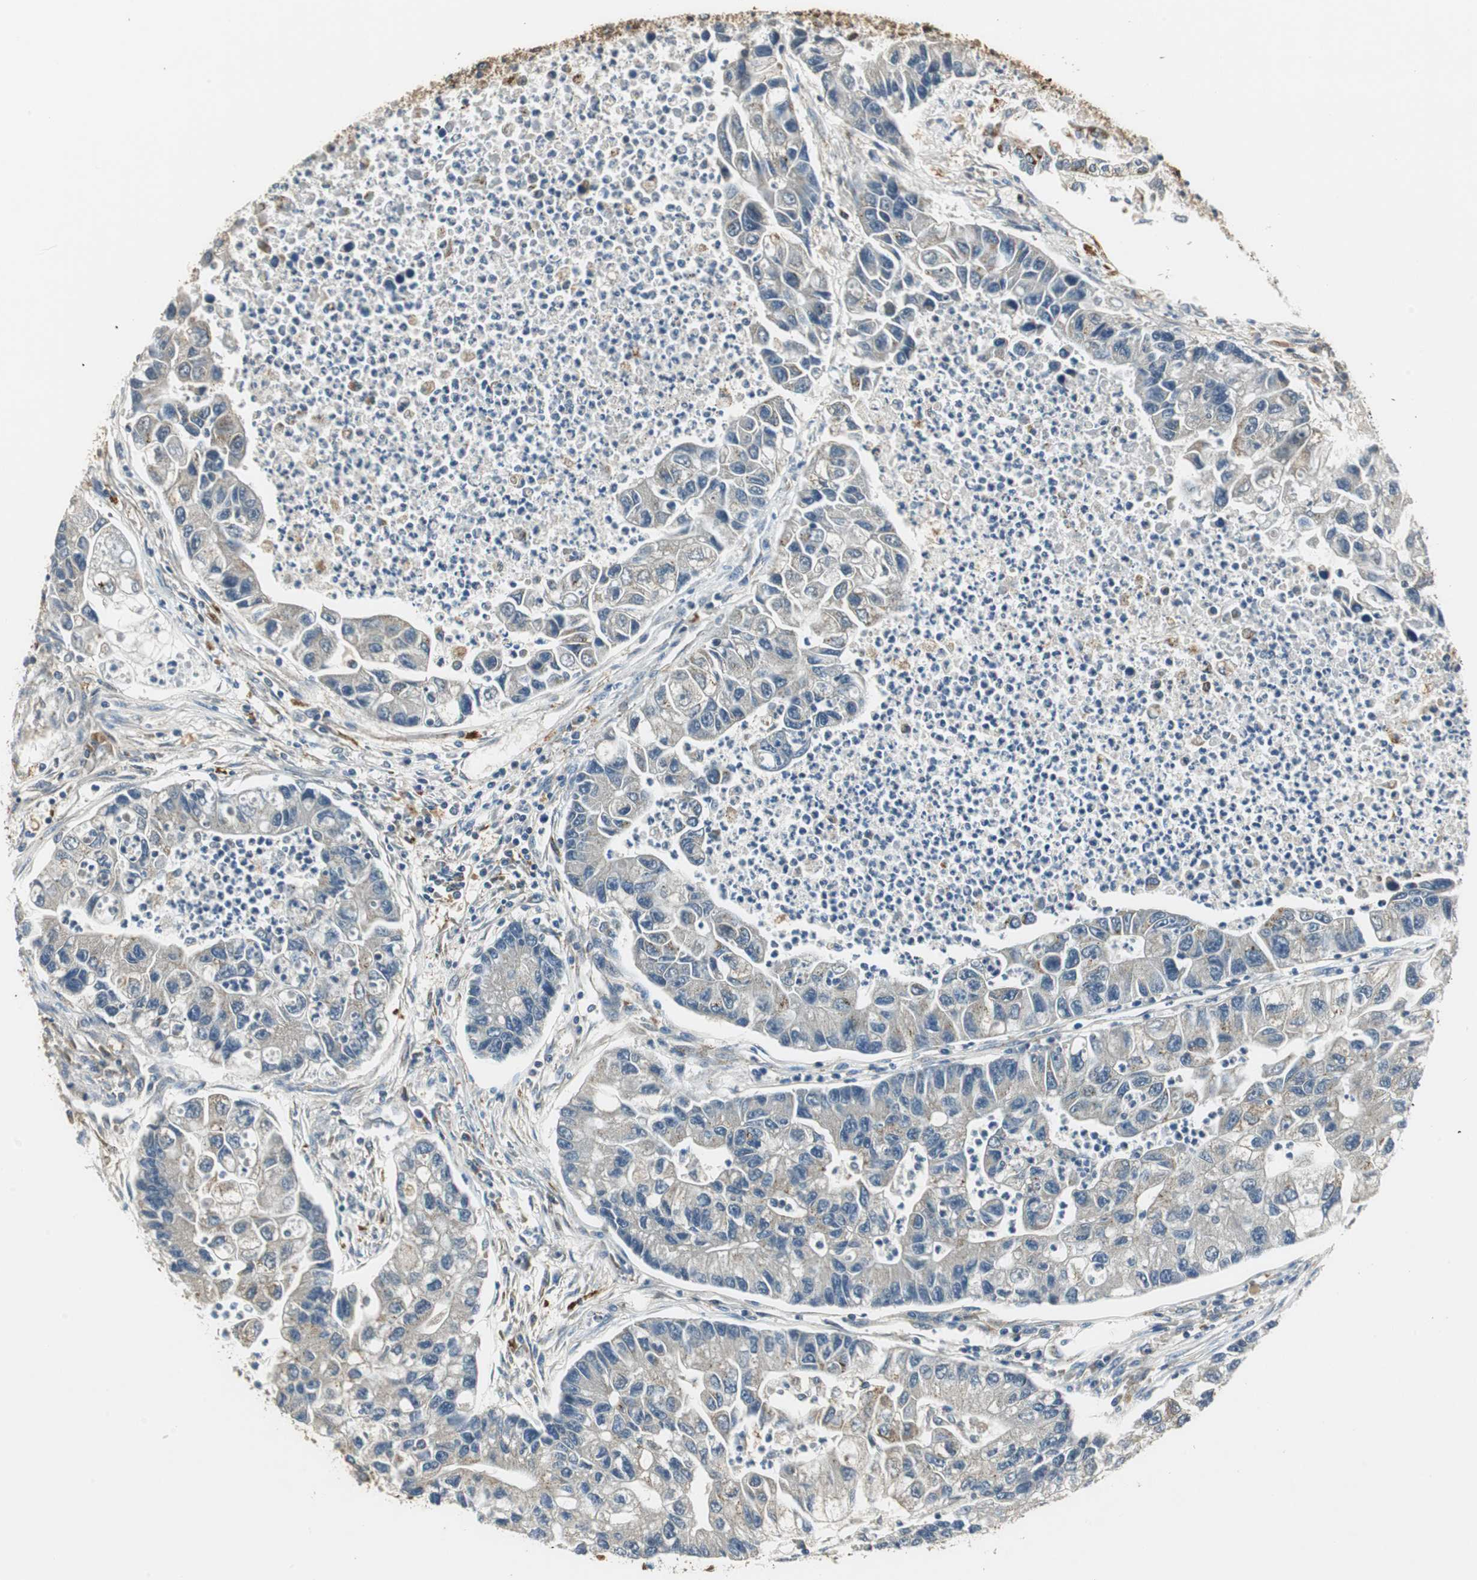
{"staining": {"intensity": "weak", "quantity": "25%-75%", "location": "cytoplasmic/membranous"}, "tissue": "lung cancer", "cell_type": "Tumor cells", "image_type": "cancer", "snomed": [{"axis": "morphology", "description": "Adenocarcinoma, NOS"}, {"axis": "topography", "description": "Lung"}], "caption": "Weak cytoplasmic/membranous protein expression is present in approximately 25%-75% of tumor cells in adenocarcinoma (lung).", "gene": "NIT1", "patient": {"sex": "female", "age": 51}}